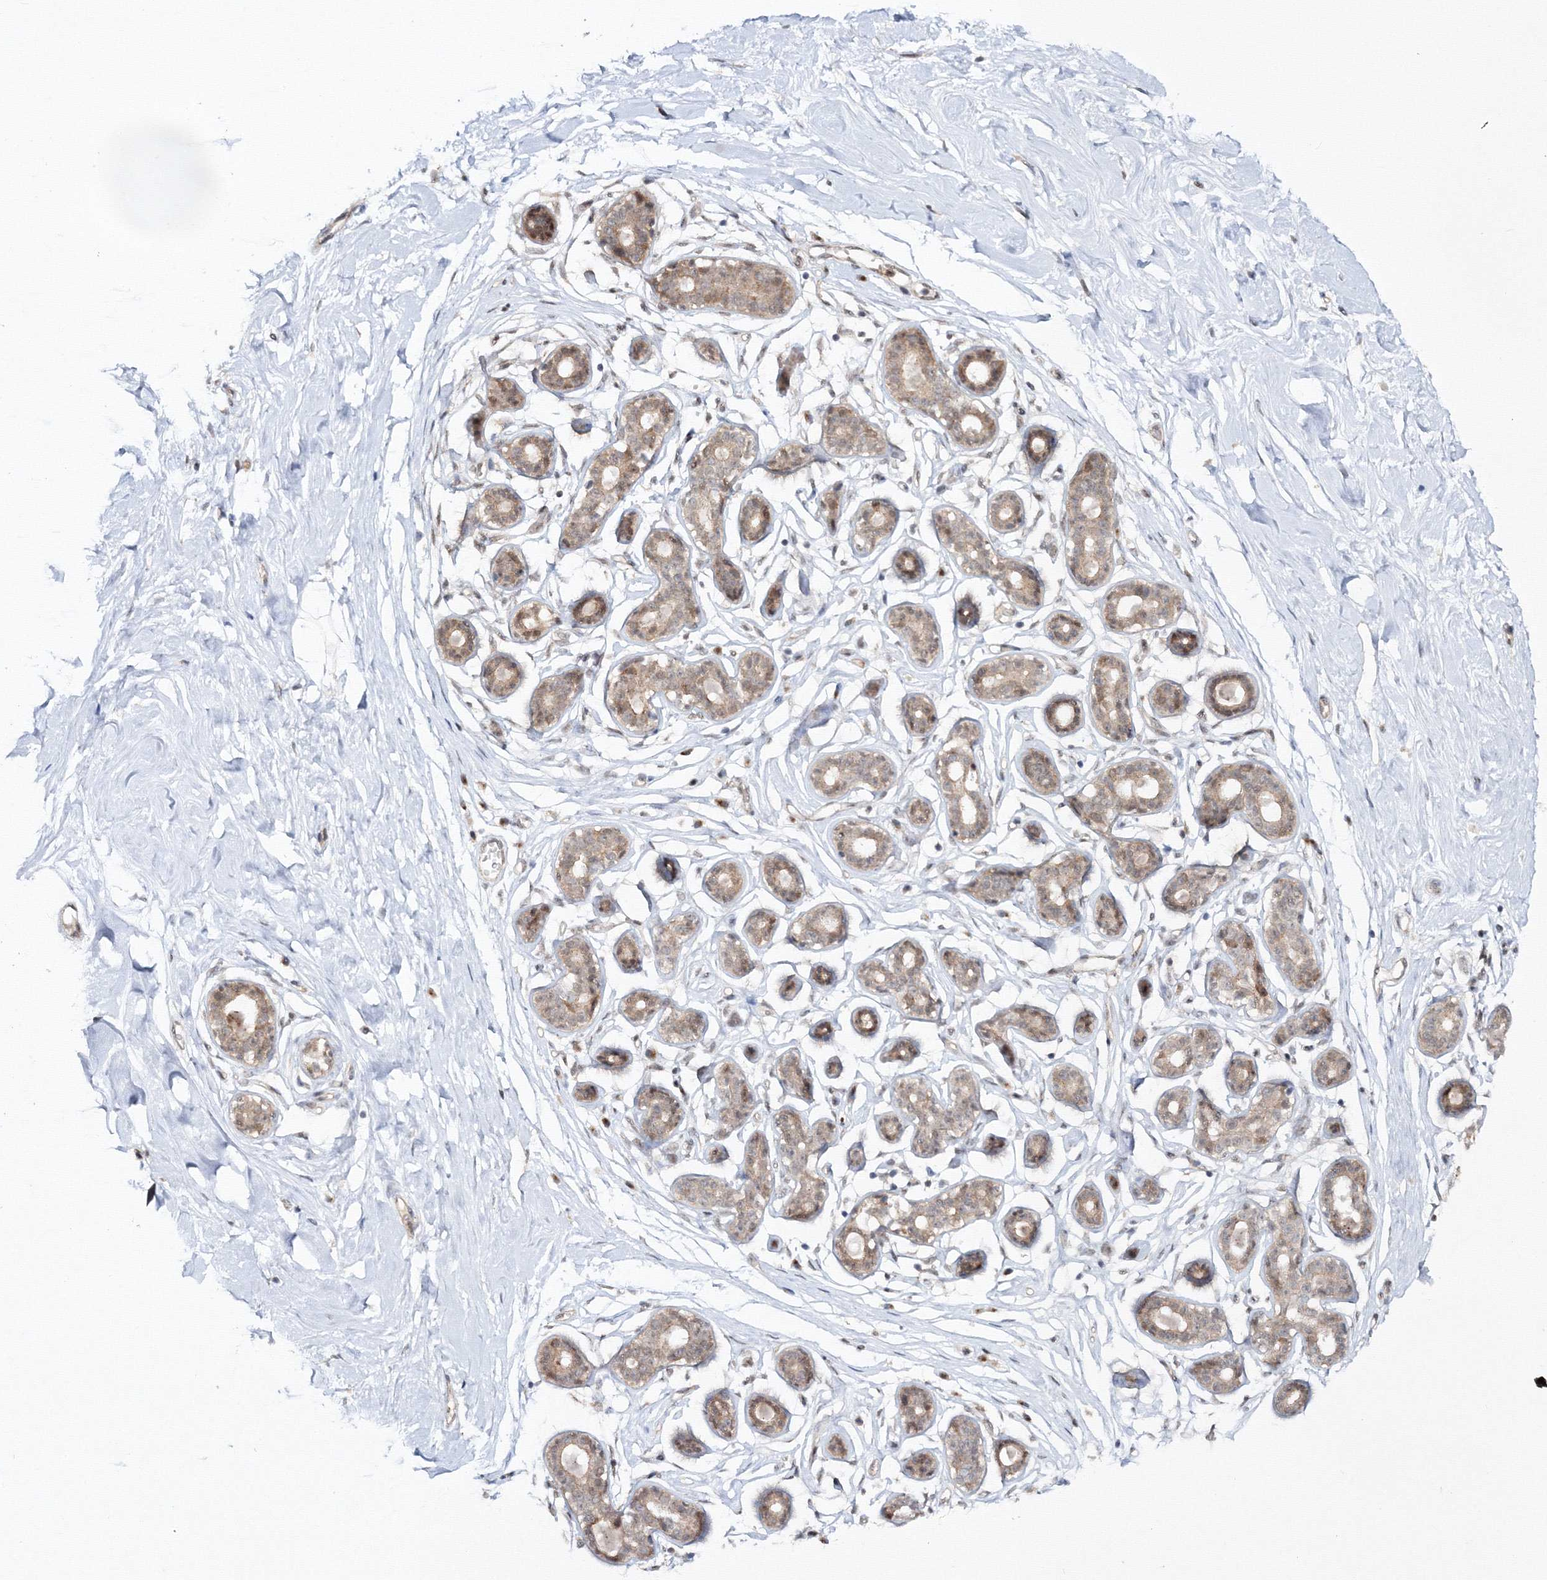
{"staining": {"intensity": "negative", "quantity": "none", "location": "none"}, "tissue": "breast", "cell_type": "Adipocytes", "image_type": "normal", "snomed": [{"axis": "morphology", "description": "Normal tissue, NOS"}, {"axis": "morphology", "description": "Adenoma, NOS"}, {"axis": "topography", "description": "Breast"}], "caption": "DAB immunohistochemical staining of unremarkable human breast displays no significant staining in adipocytes.", "gene": "ZFAND6", "patient": {"sex": "female", "age": 23}}